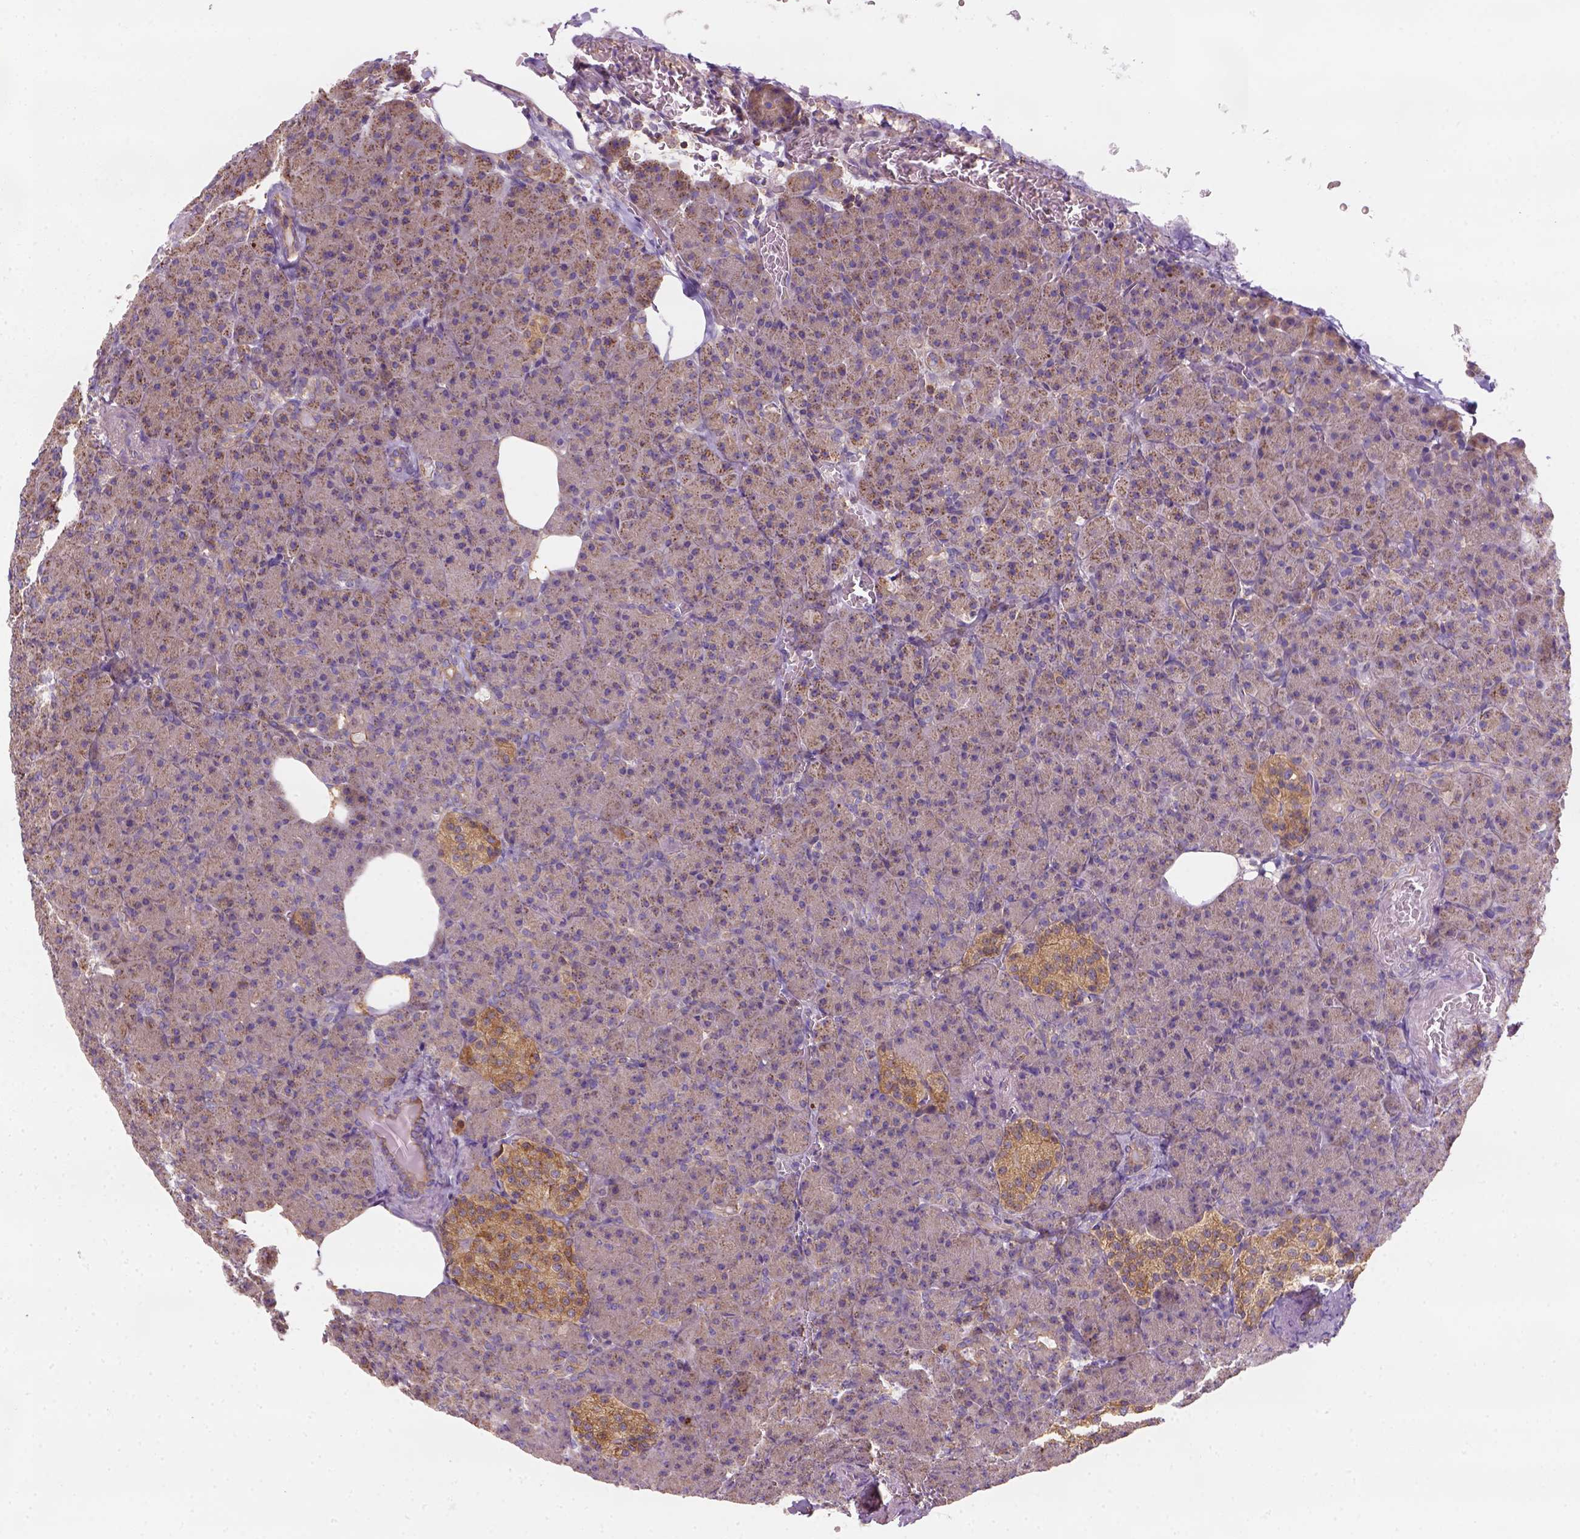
{"staining": {"intensity": "moderate", "quantity": ">75%", "location": "cytoplasmic/membranous"}, "tissue": "pancreas", "cell_type": "Exocrine glandular cells", "image_type": "normal", "snomed": [{"axis": "morphology", "description": "Normal tissue, NOS"}, {"axis": "topography", "description": "Pancreas"}], "caption": "Human pancreas stained for a protein (brown) shows moderate cytoplasmic/membranous positive staining in about >75% of exocrine glandular cells.", "gene": "GPRC5D", "patient": {"sex": "female", "age": 74}}